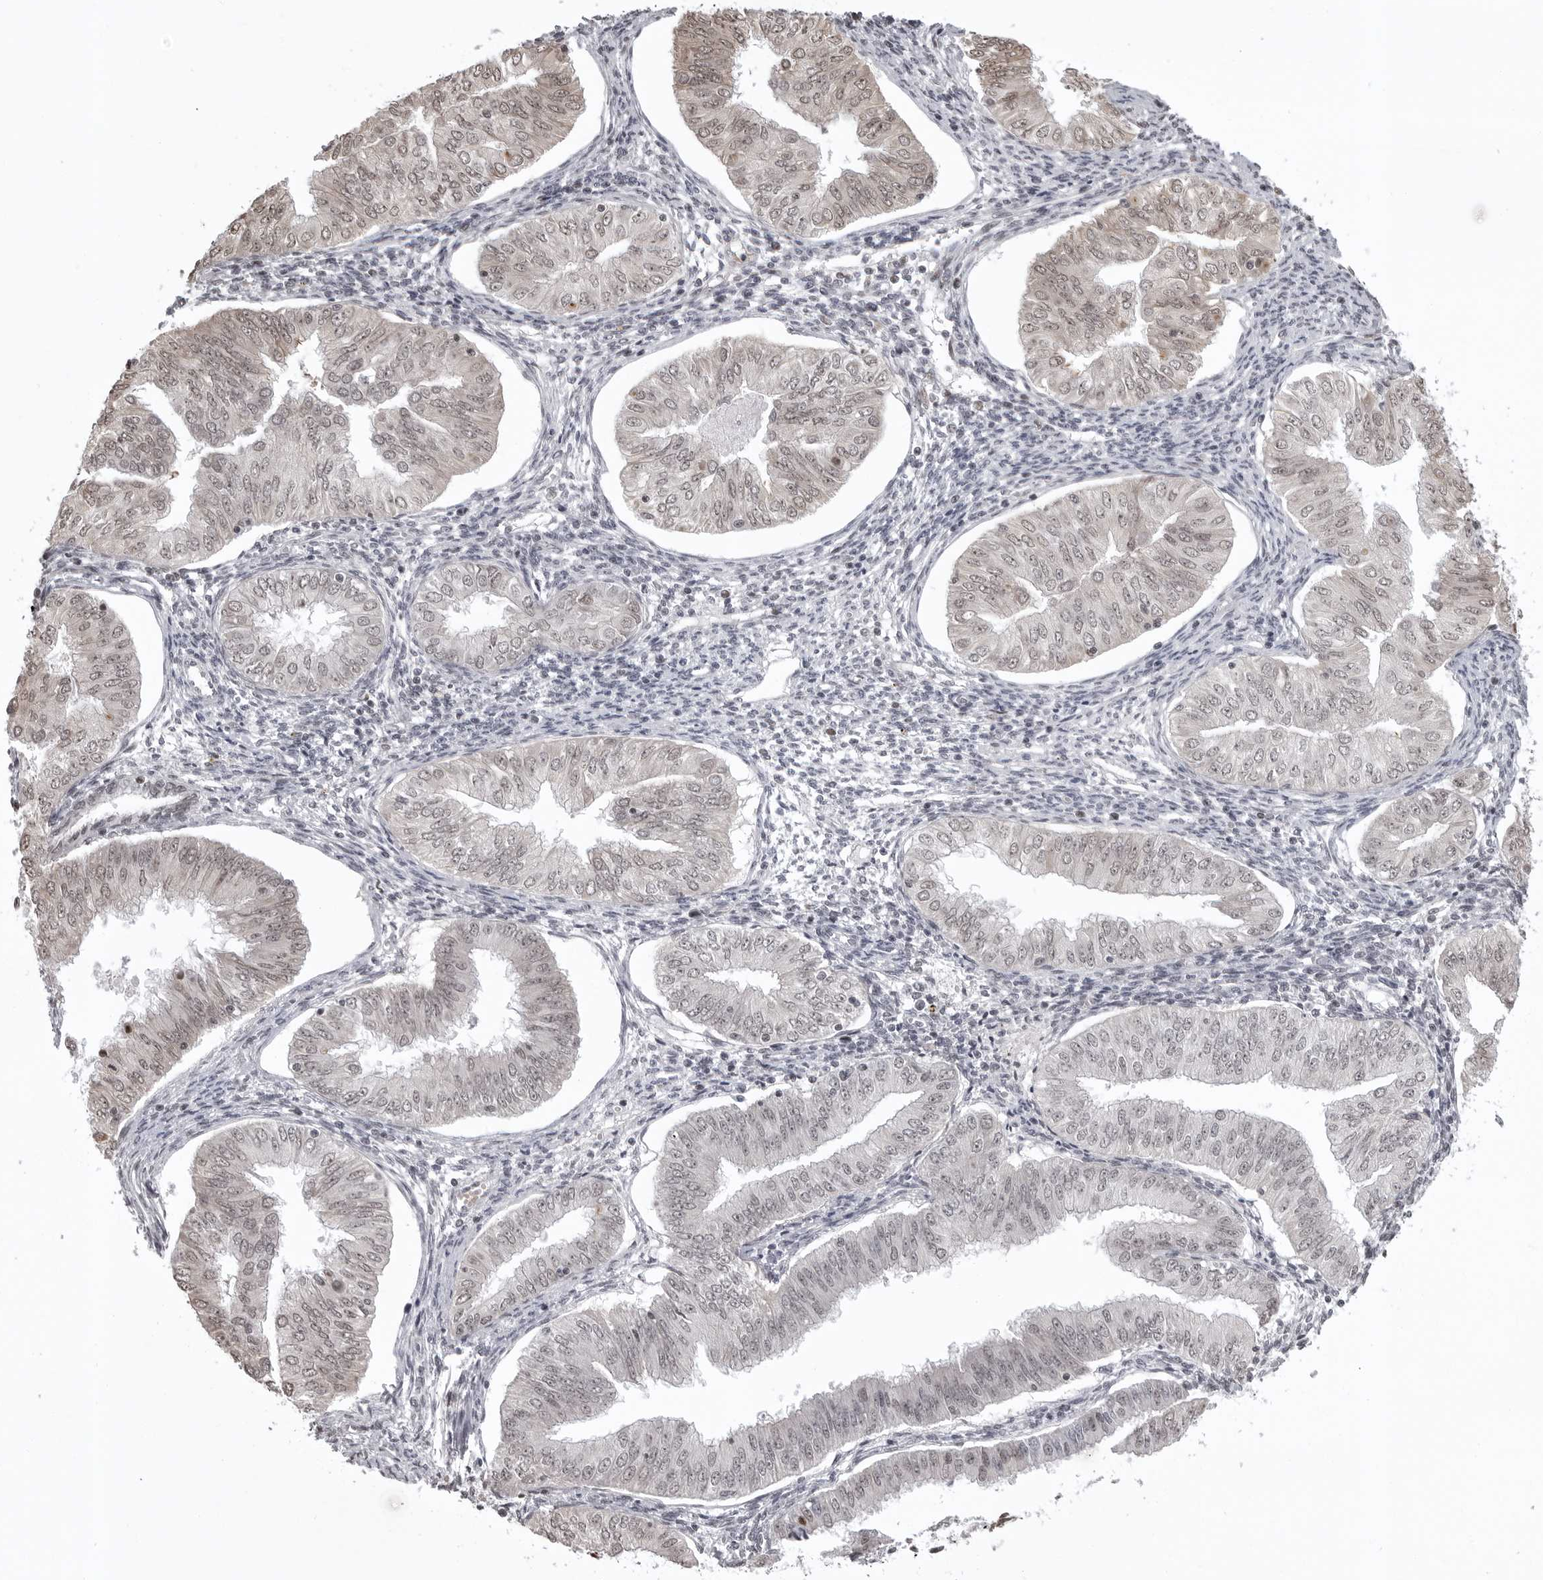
{"staining": {"intensity": "weak", "quantity": ">75%", "location": "nuclear"}, "tissue": "endometrial cancer", "cell_type": "Tumor cells", "image_type": "cancer", "snomed": [{"axis": "morphology", "description": "Normal tissue, NOS"}, {"axis": "morphology", "description": "Adenocarcinoma, NOS"}, {"axis": "topography", "description": "Endometrium"}], "caption": "Immunohistochemical staining of endometrial cancer demonstrates low levels of weak nuclear protein staining in approximately >75% of tumor cells. (IHC, brightfield microscopy, high magnification).", "gene": "PHF3", "patient": {"sex": "female", "age": 53}}